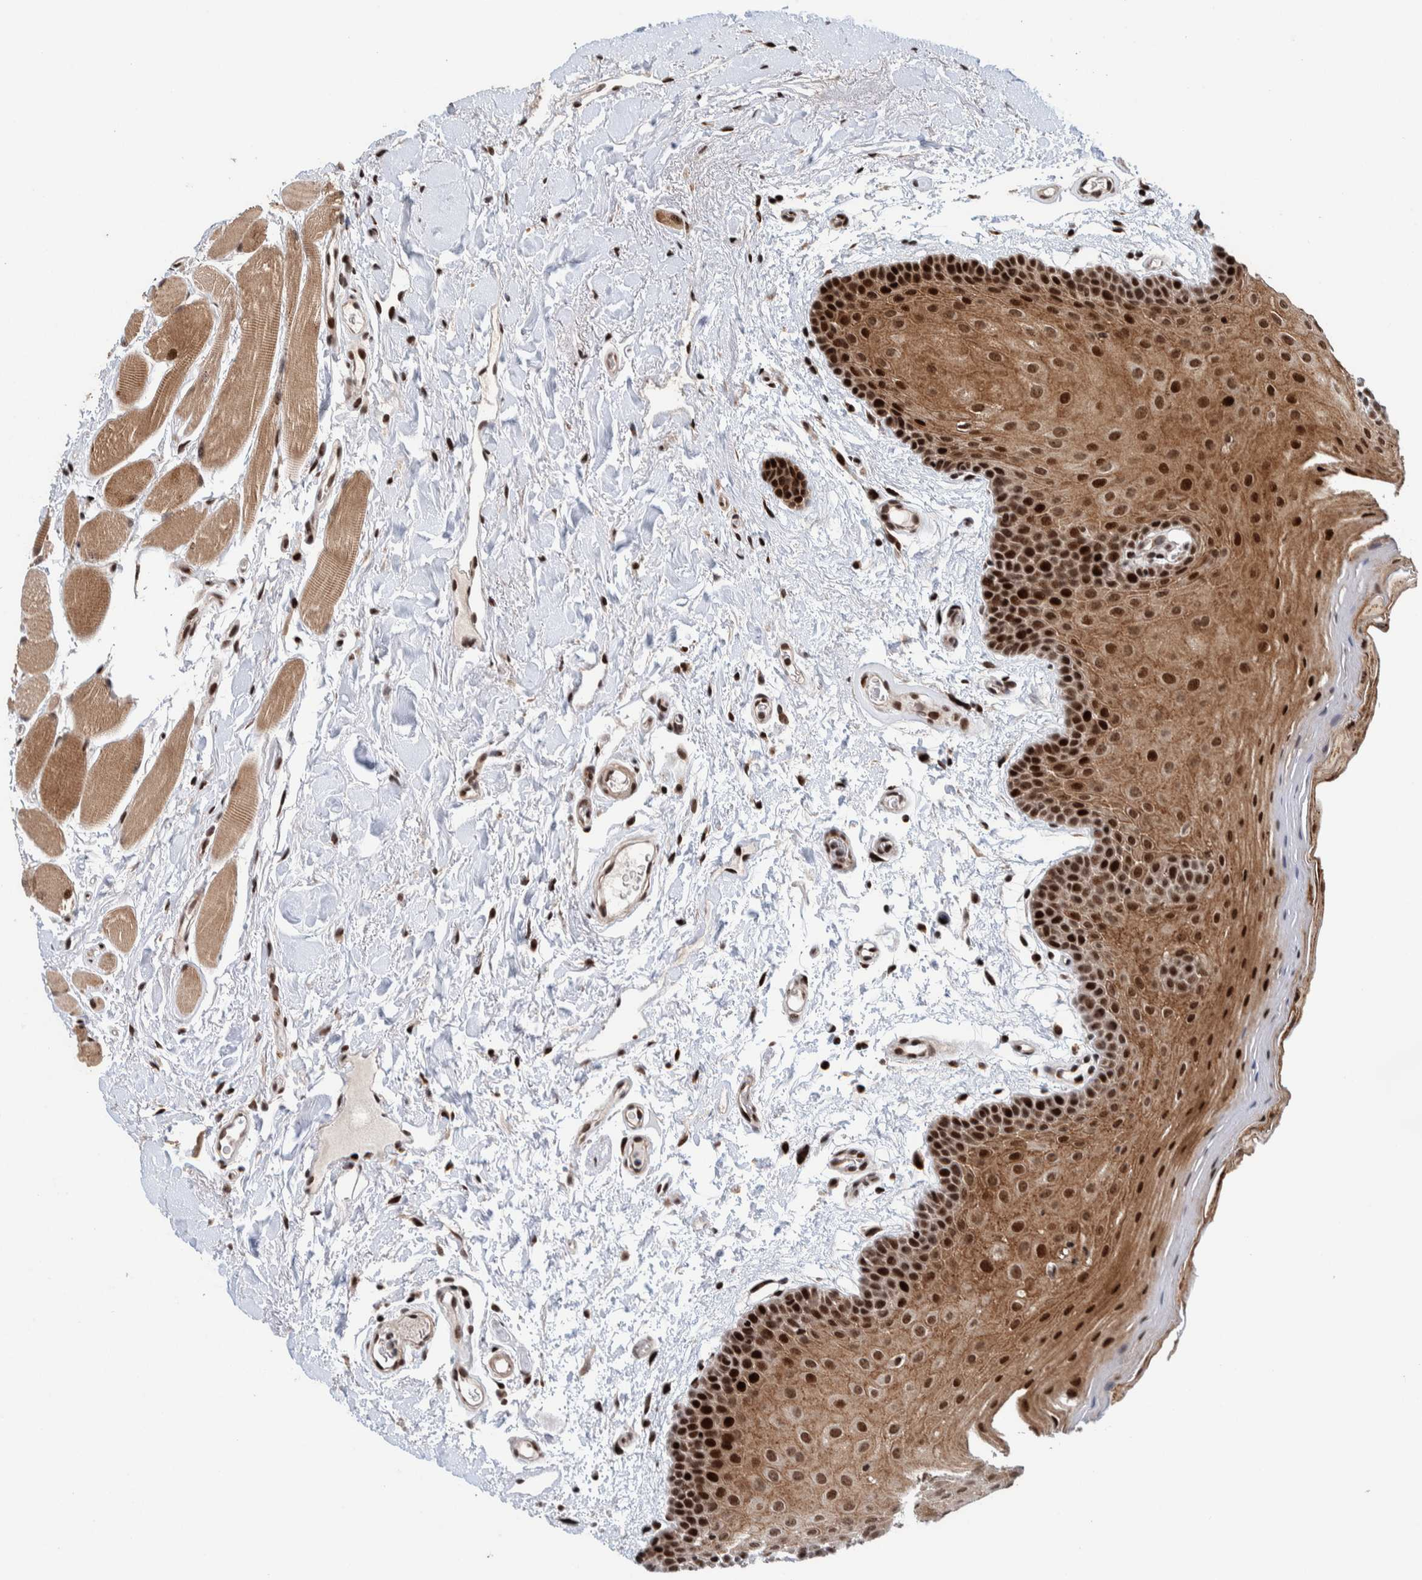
{"staining": {"intensity": "strong", "quantity": ">75%", "location": "cytoplasmic/membranous,nuclear"}, "tissue": "oral mucosa", "cell_type": "Squamous epithelial cells", "image_type": "normal", "snomed": [{"axis": "morphology", "description": "Normal tissue, NOS"}, {"axis": "topography", "description": "Oral tissue"}], "caption": "Immunohistochemical staining of normal human oral mucosa displays strong cytoplasmic/membranous,nuclear protein expression in about >75% of squamous epithelial cells. (DAB (3,3'-diaminobenzidine) IHC, brown staining for protein, blue staining for nuclei).", "gene": "CHD4", "patient": {"sex": "male", "age": 62}}